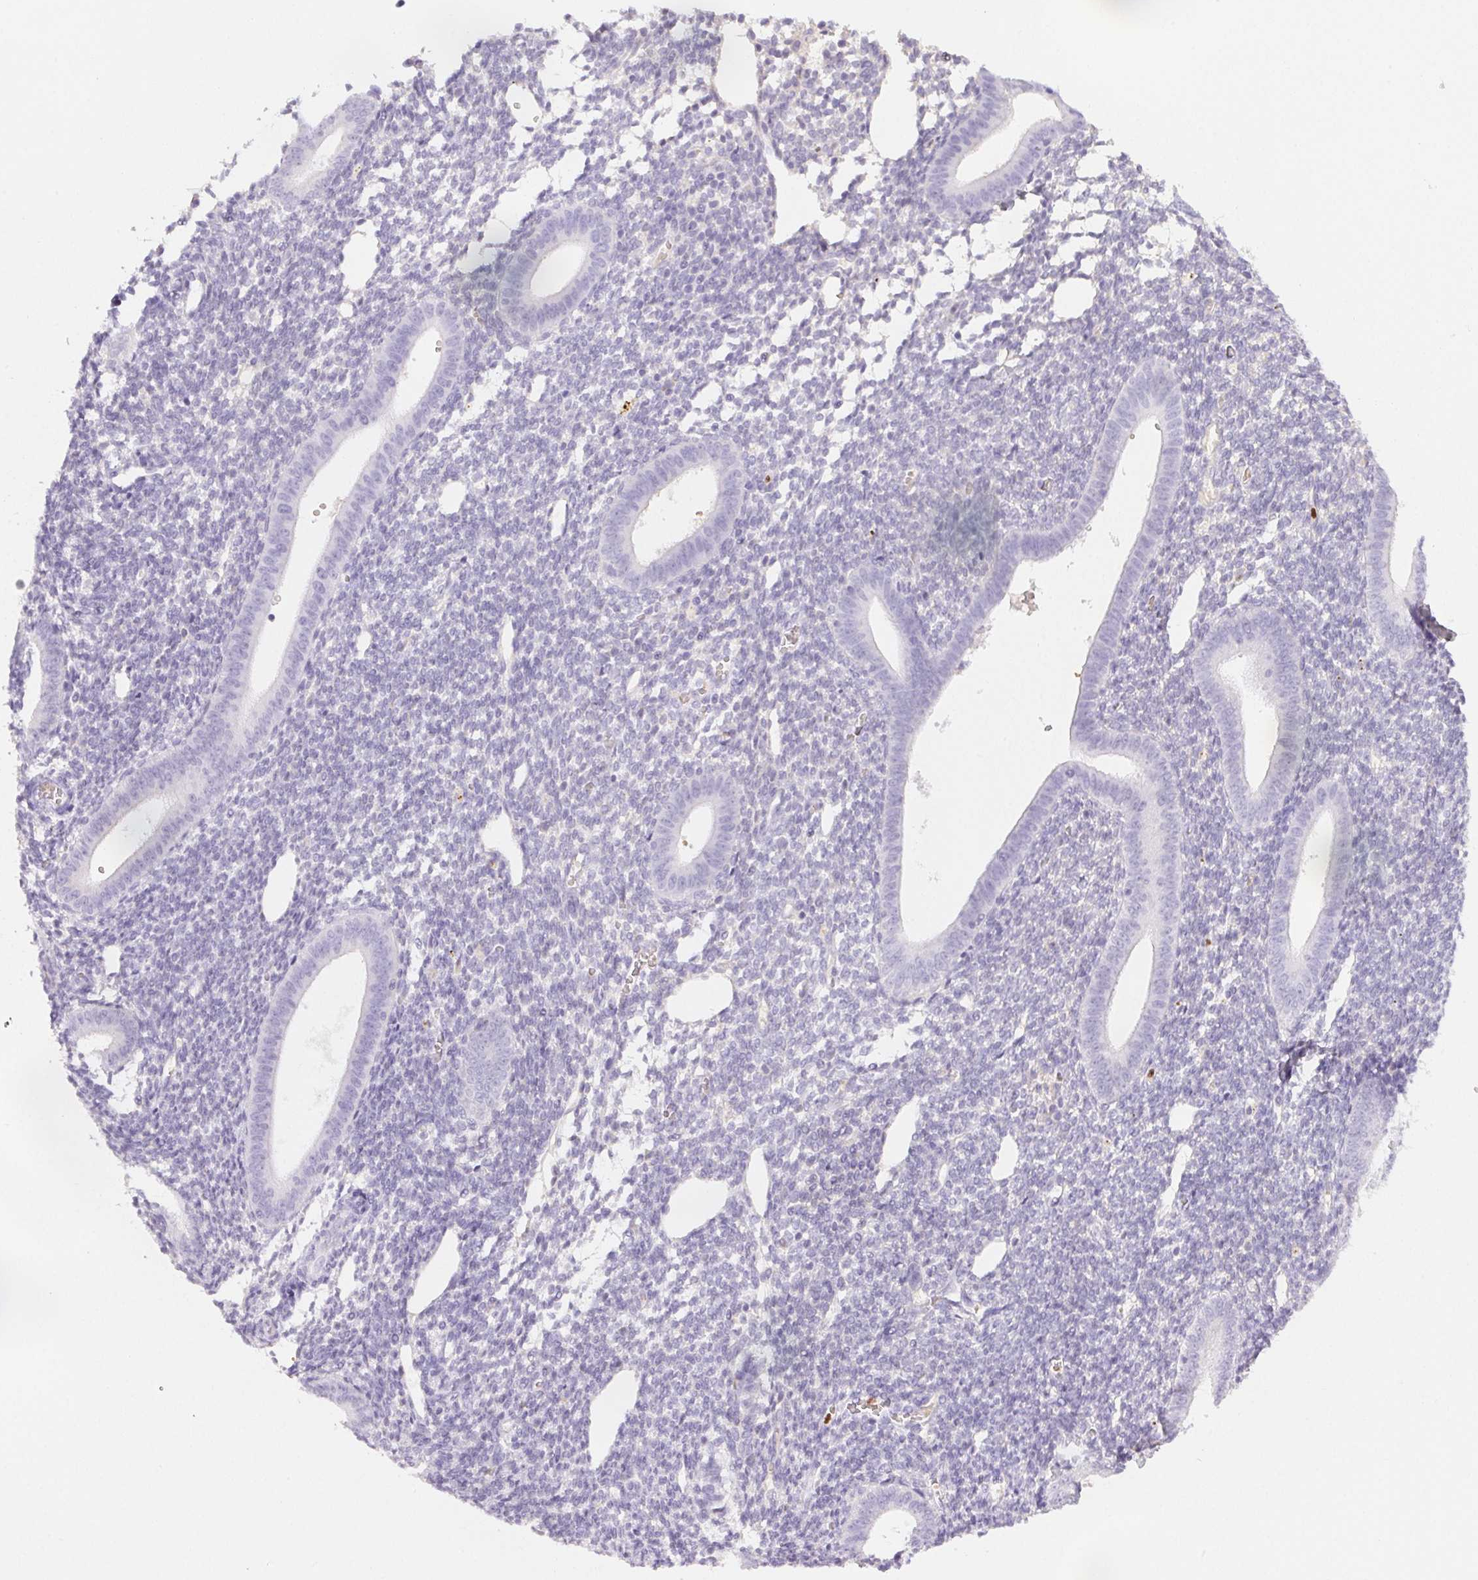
{"staining": {"intensity": "negative", "quantity": "none", "location": "none"}, "tissue": "endometrium", "cell_type": "Cells in endometrial stroma", "image_type": "normal", "snomed": [{"axis": "morphology", "description": "Normal tissue, NOS"}, {"axis": "topography", "description": "Endometrium"}], "caption": "This histopathology image is of unremarkable endometrium stained with immunohistochemistry (IHC) to label a protein in brown with the nuclei are counter-stained blue. There is no positivity in cells in endometrial stroma.", "gene": "PADI4", "patient": {"sex": "female", "age": 25}}